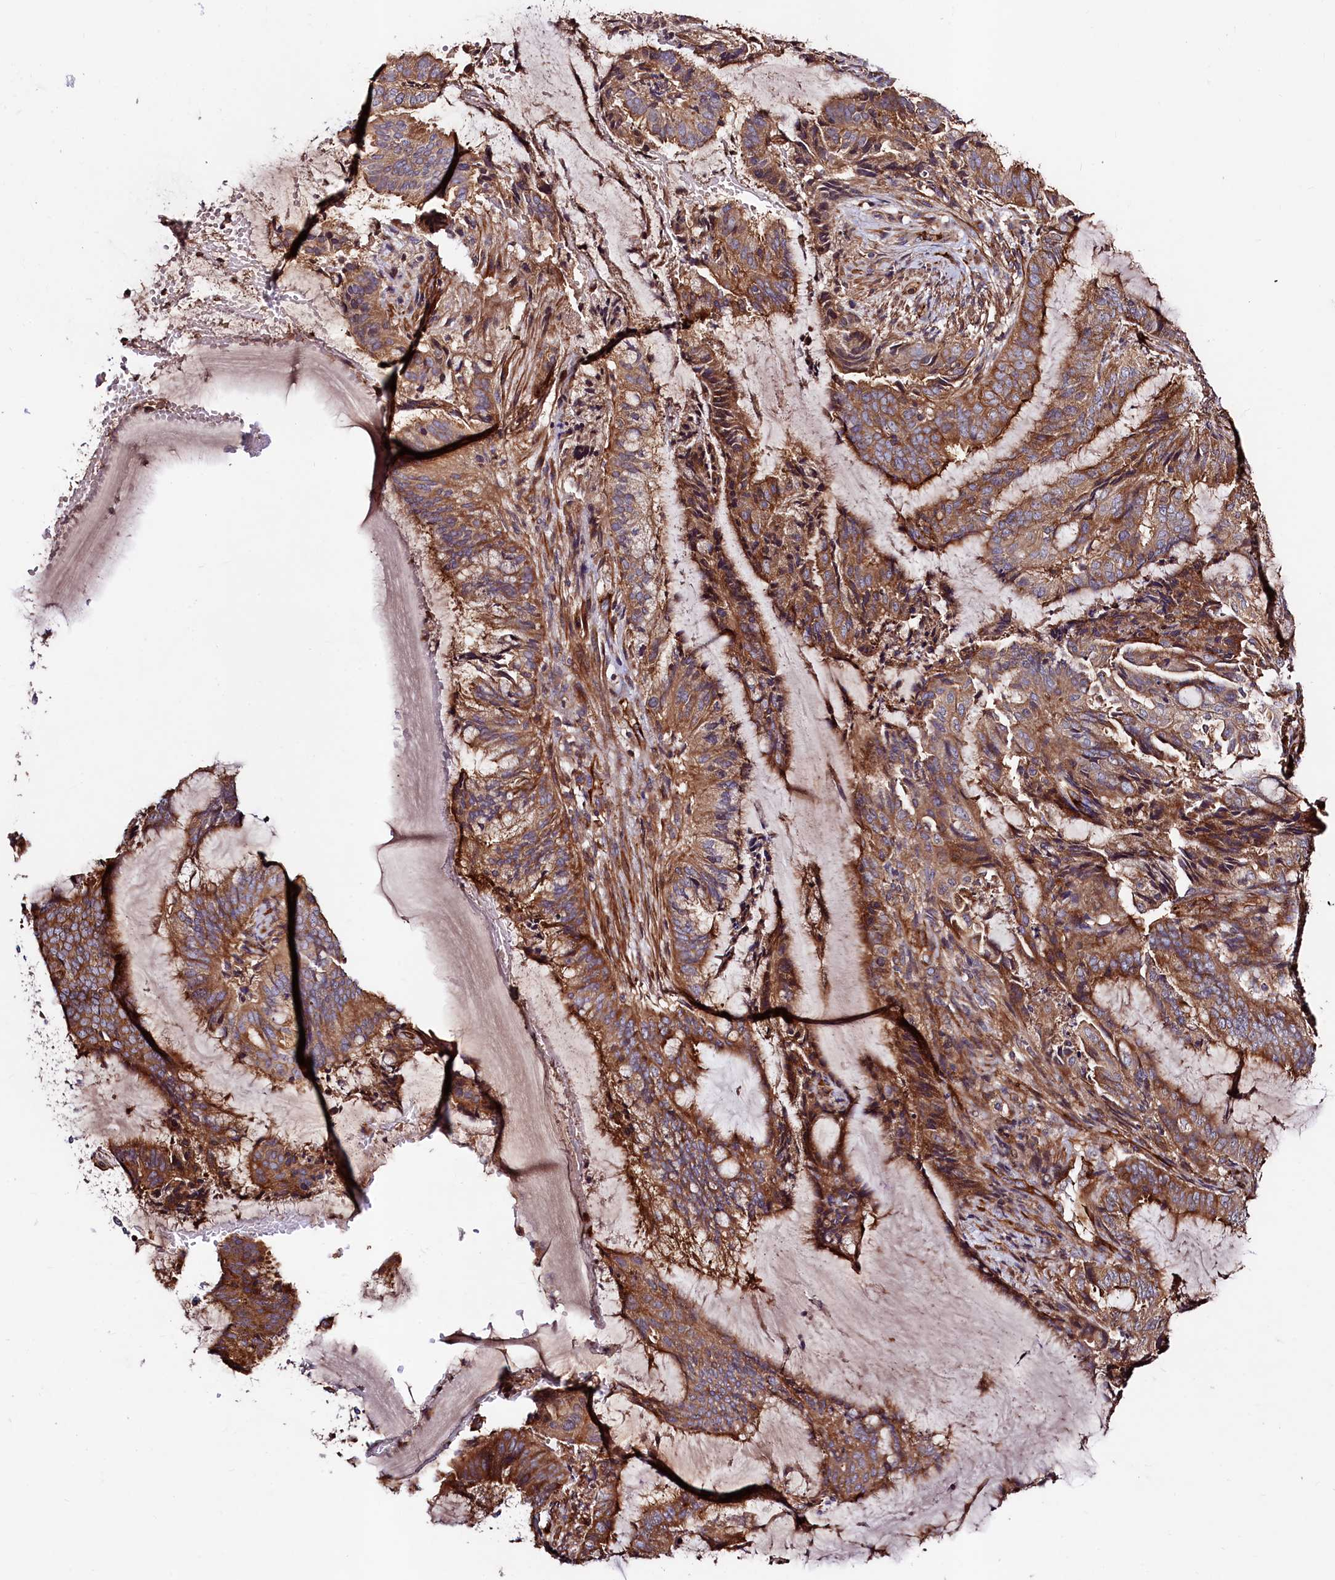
{"staining": {"intensity": "moderate", "quantity": "25%-75%", "location": "cytoplasmic/membranous"}, "tissue": "endometrial cancer", "cell_type": "Tumor cells", "image_type": "cancer", "snomed": [{"axis": "morphology", "description": "Adenocarcinoma, NOS"}, {"axis": "topography", "description": "Endometrium"}], "caption": "Human adenocarcinoma (endometrial) stained with a protein marker demonstrates moderate staining in tumor cells.", "gene": "KLHDC4", "patient": {"sex": "female", "age": 51}}